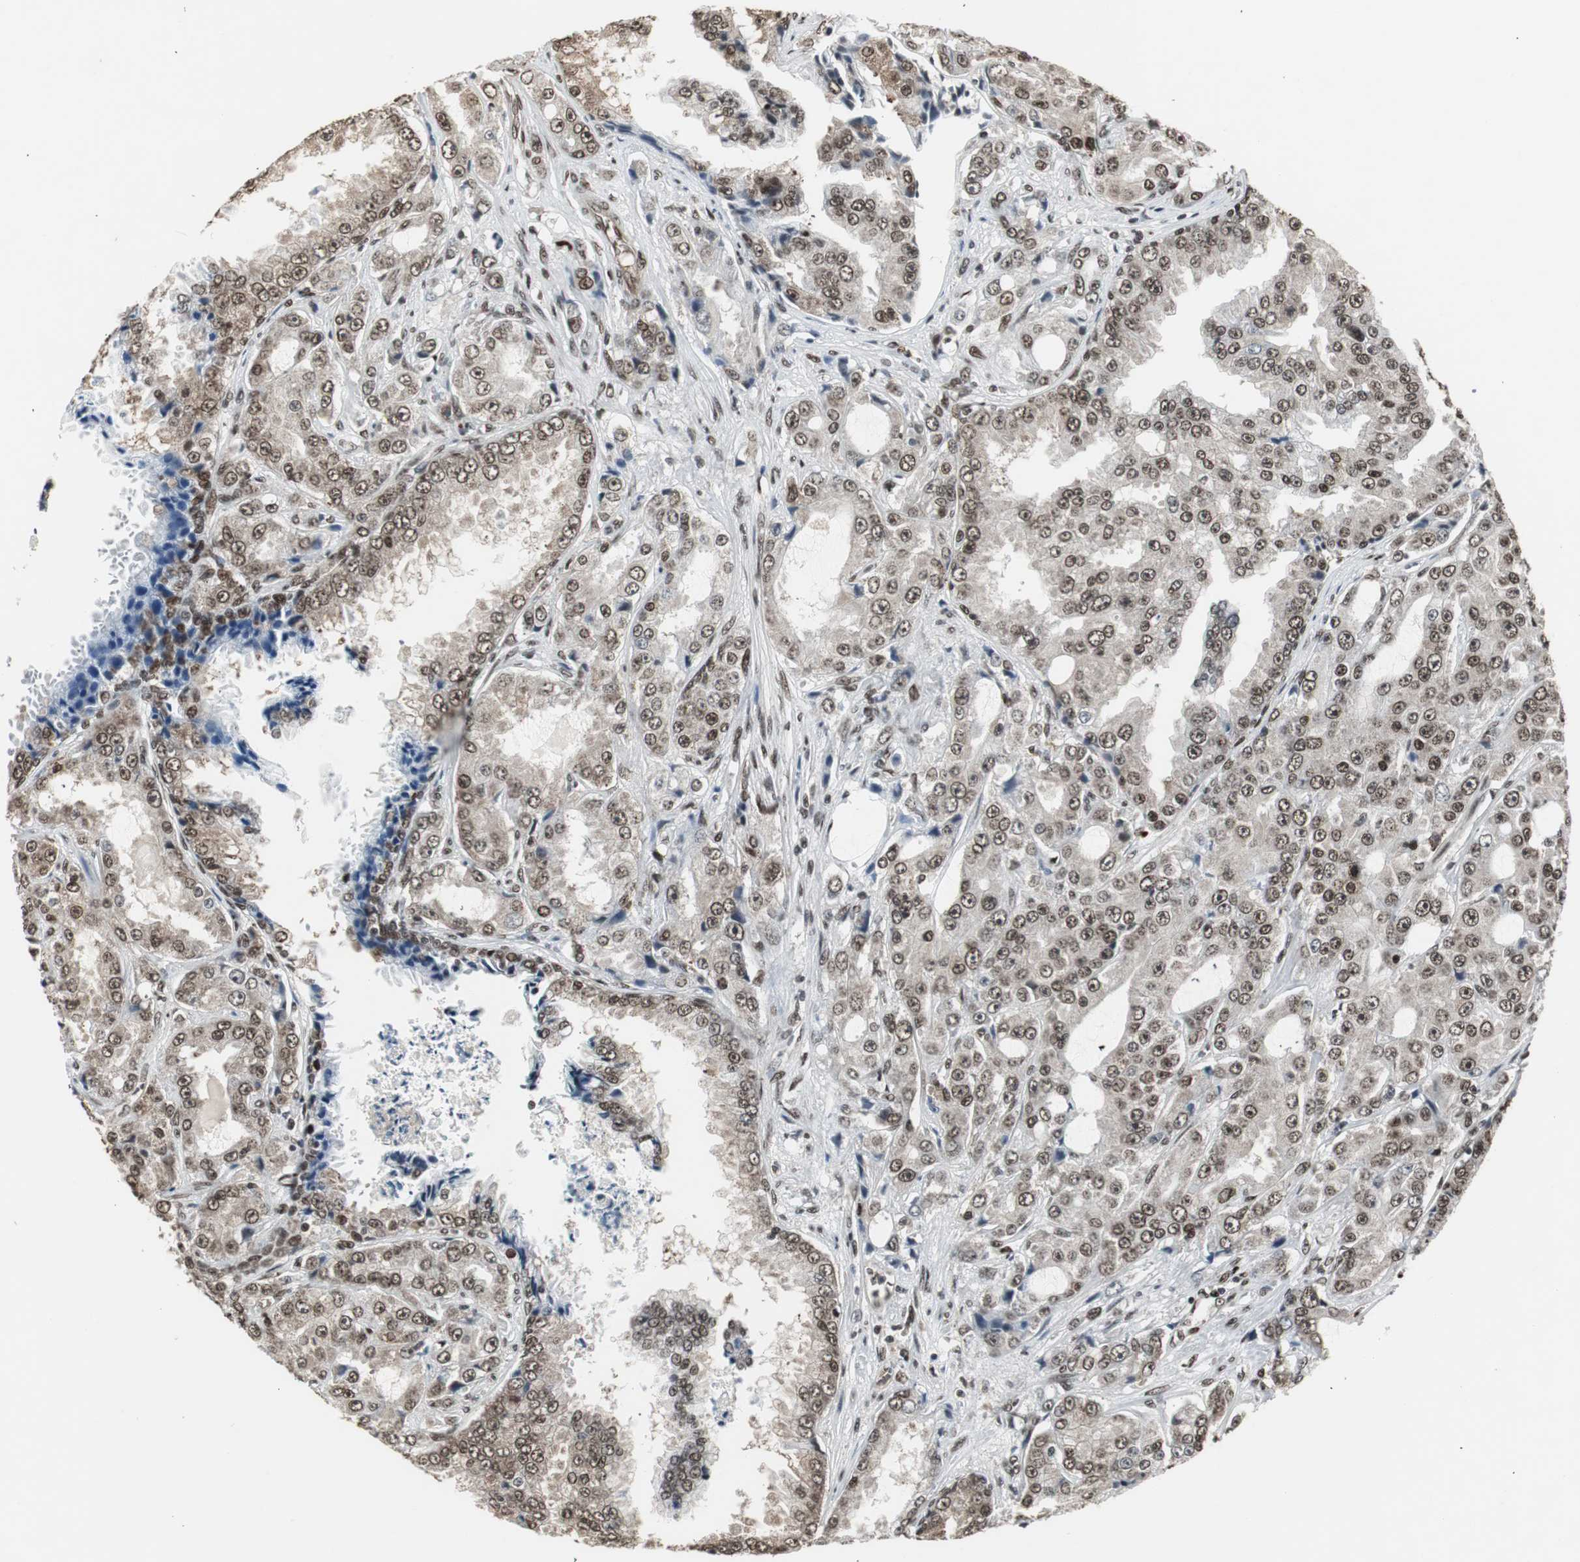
{"staining": {"intensity": "moderate", "quantity": ">75%", "location": "cytoplasmic/membranous,nuclear"}, "tissue": "prostate cancer", "cell_type": "Tumor cells", "image_type": "cancer", "snomed": [{"axis": "morphology", "description": "Adenocarcinoma, High grade"}, {"axis": "topography", "description": "Prostate"}], "caption": "Moderate cytoplasmic/membranous and nuclear protein positivity is appreciated in about >75% of tumor cells in prostate high-grade adenocarcinoma.", "gene": "TAF5", "patient": {"sex": "male", "age": 73}}